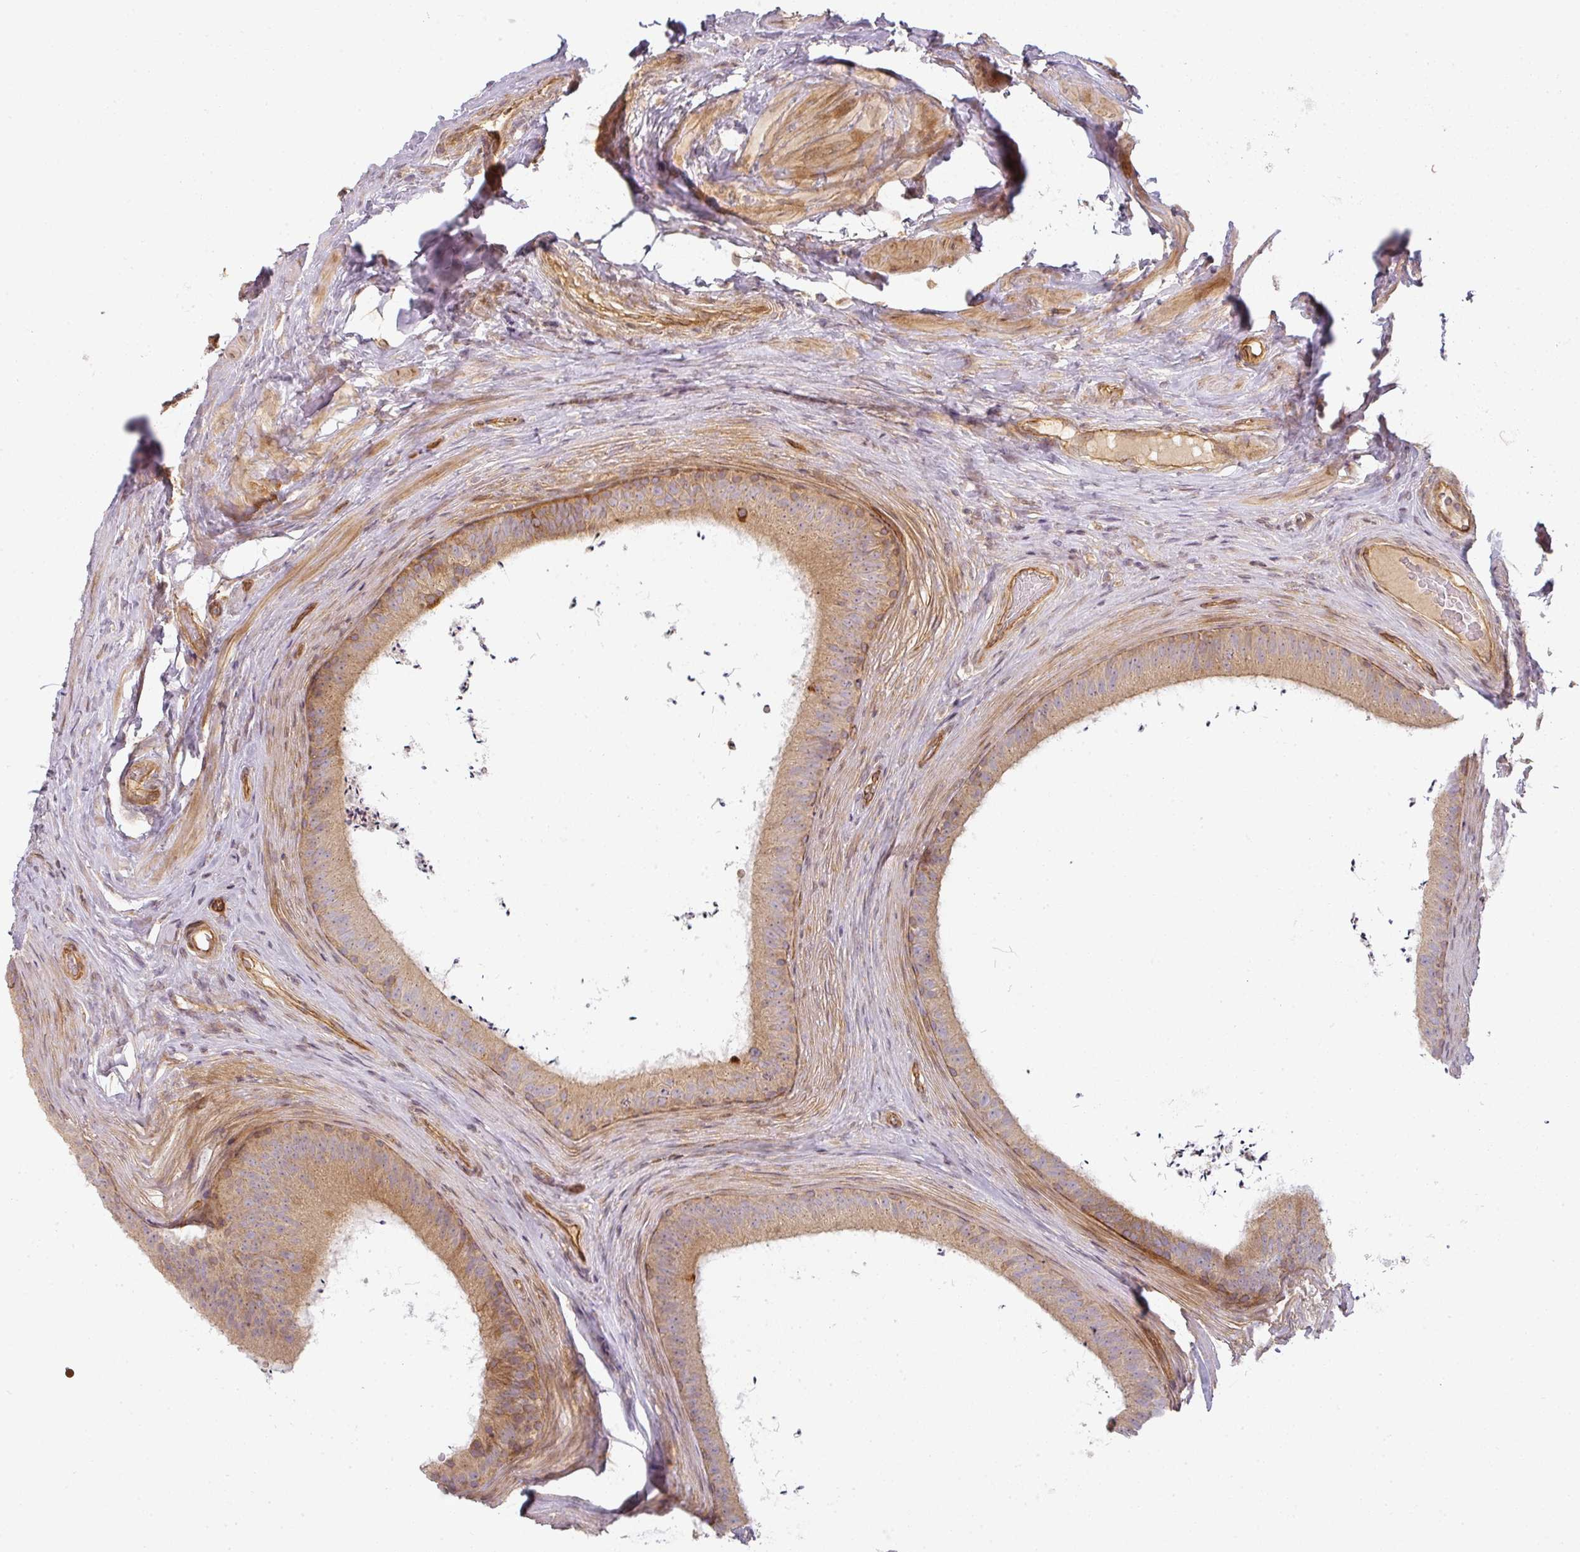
{"staining": {"intensity": "moderate", "quantity": ">75%", "location": "cytoplasmic/membranous"}, "tissue": "epididymis", "cell_type": "Glandular cells", "image_type": "normal", "snomed": [{"axis": "morphology", "description": "Normal tissue, NOS"}, {"axis": "topography", "description": "Testis"}, {"axis": "topography", "description": "Epididymis"}], "caption": "A histopathology image of epididymis stained for a protein displays moderate cytoplasmic/membranous brown staining in glandular cells. (DAB (3,3'-diaminobenzidine) IHC, brown staining for protein, blue staining for nuclei).", "gene": "CNOT1", "patient": {"sex": "male", "age": 41}}